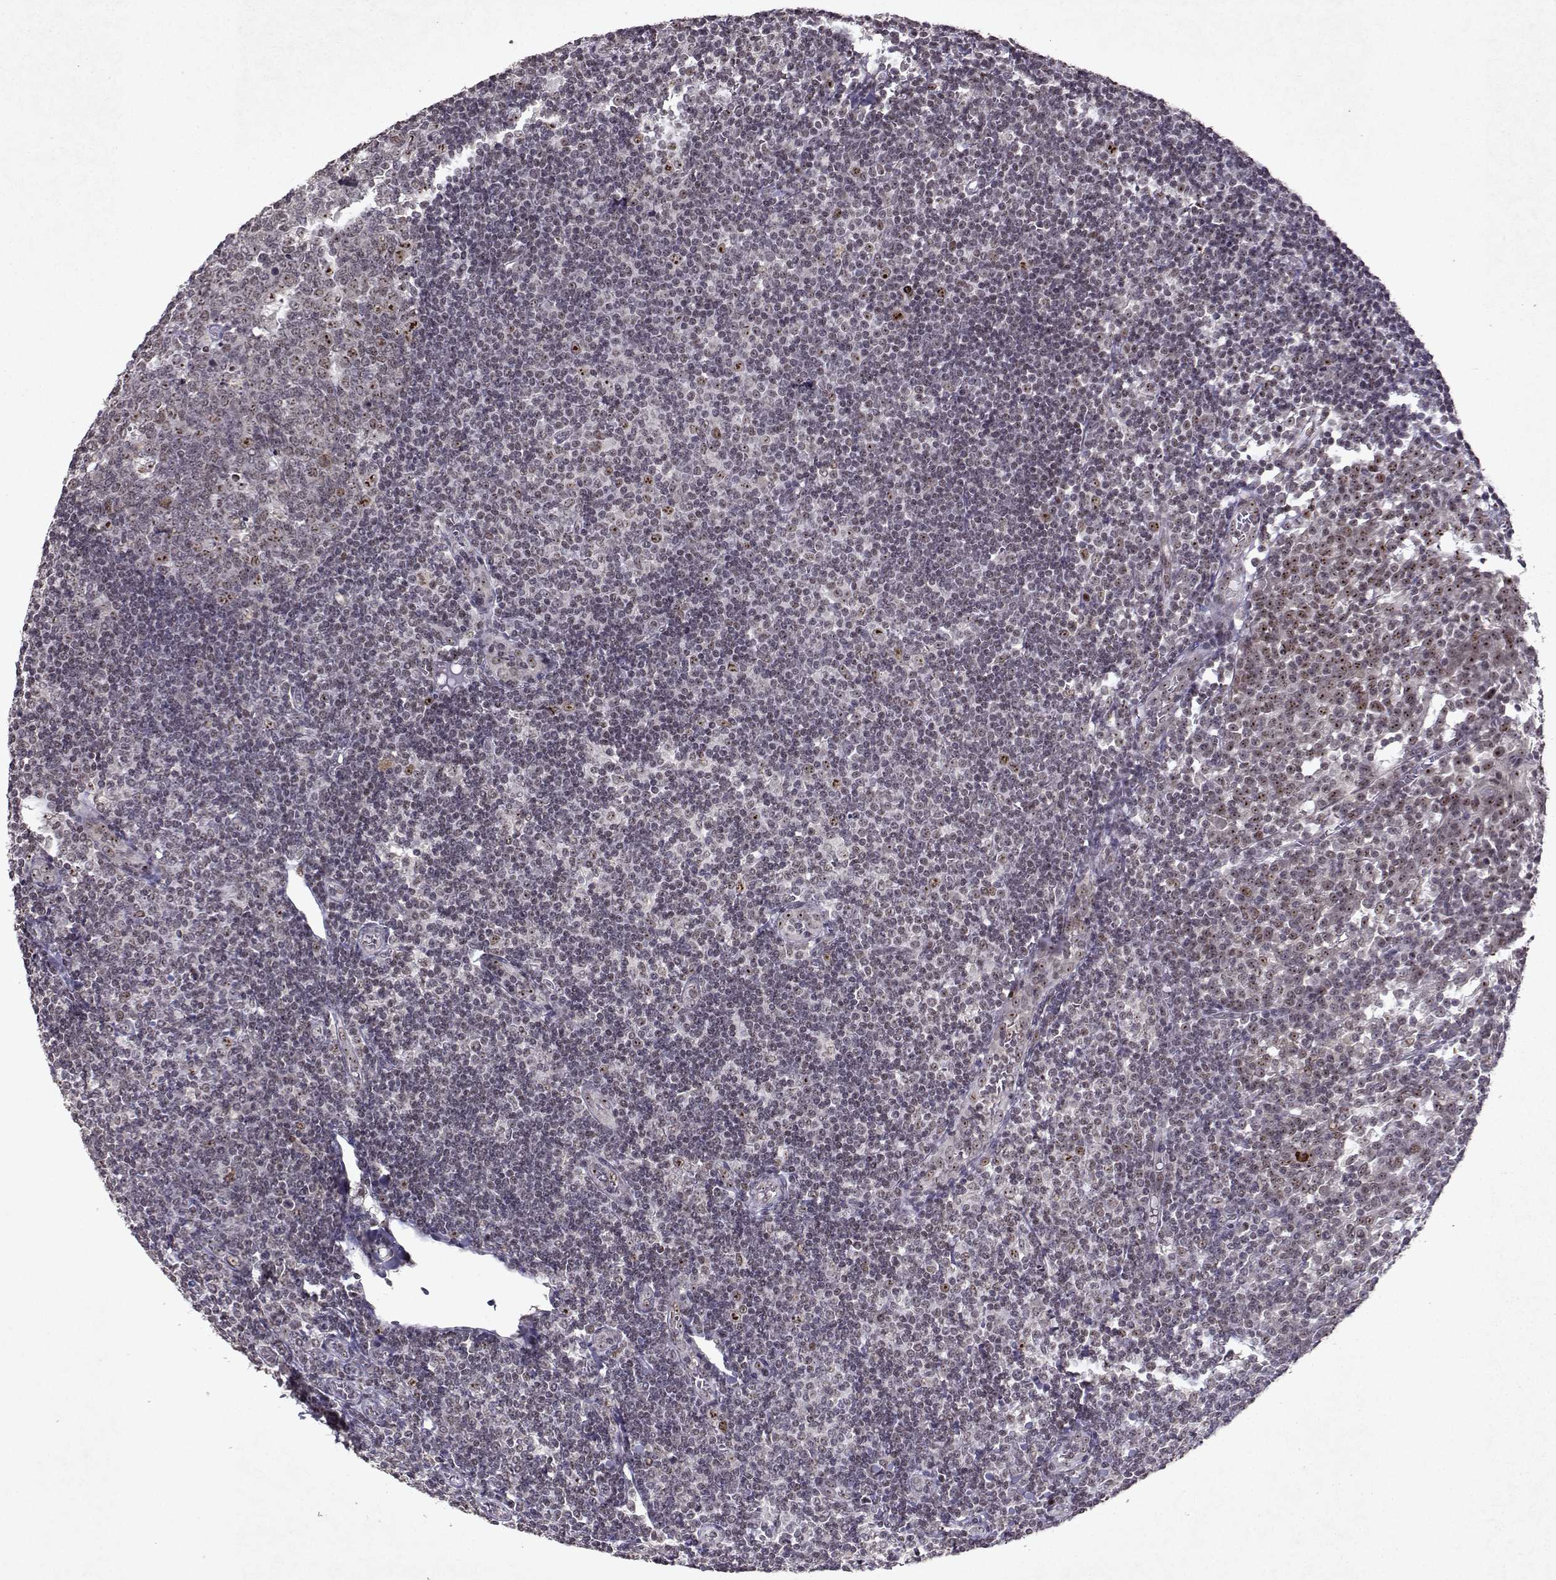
{"staining": {"intensity": "moderate", "quantity": "<25%", "location": "nuclear"}, "tissue": "tonsil", "cell_type": "Germinal center cells", "image_type": "normal", "snomed": [{"axis": "morphology", "description": "Normal tissue, NOS"}, {"axis": "topography", "description": "Tonsil"}], "caption": "The photomicrograph reveals a brown stain indicating the presence of a protein in the nuclear of germinal center cells in tonsil. (DAB IHC, brown staining for protein, blue staining for nuclei).", "gene": "DDX56", "patient": {"sex": "female", "age": 12}}